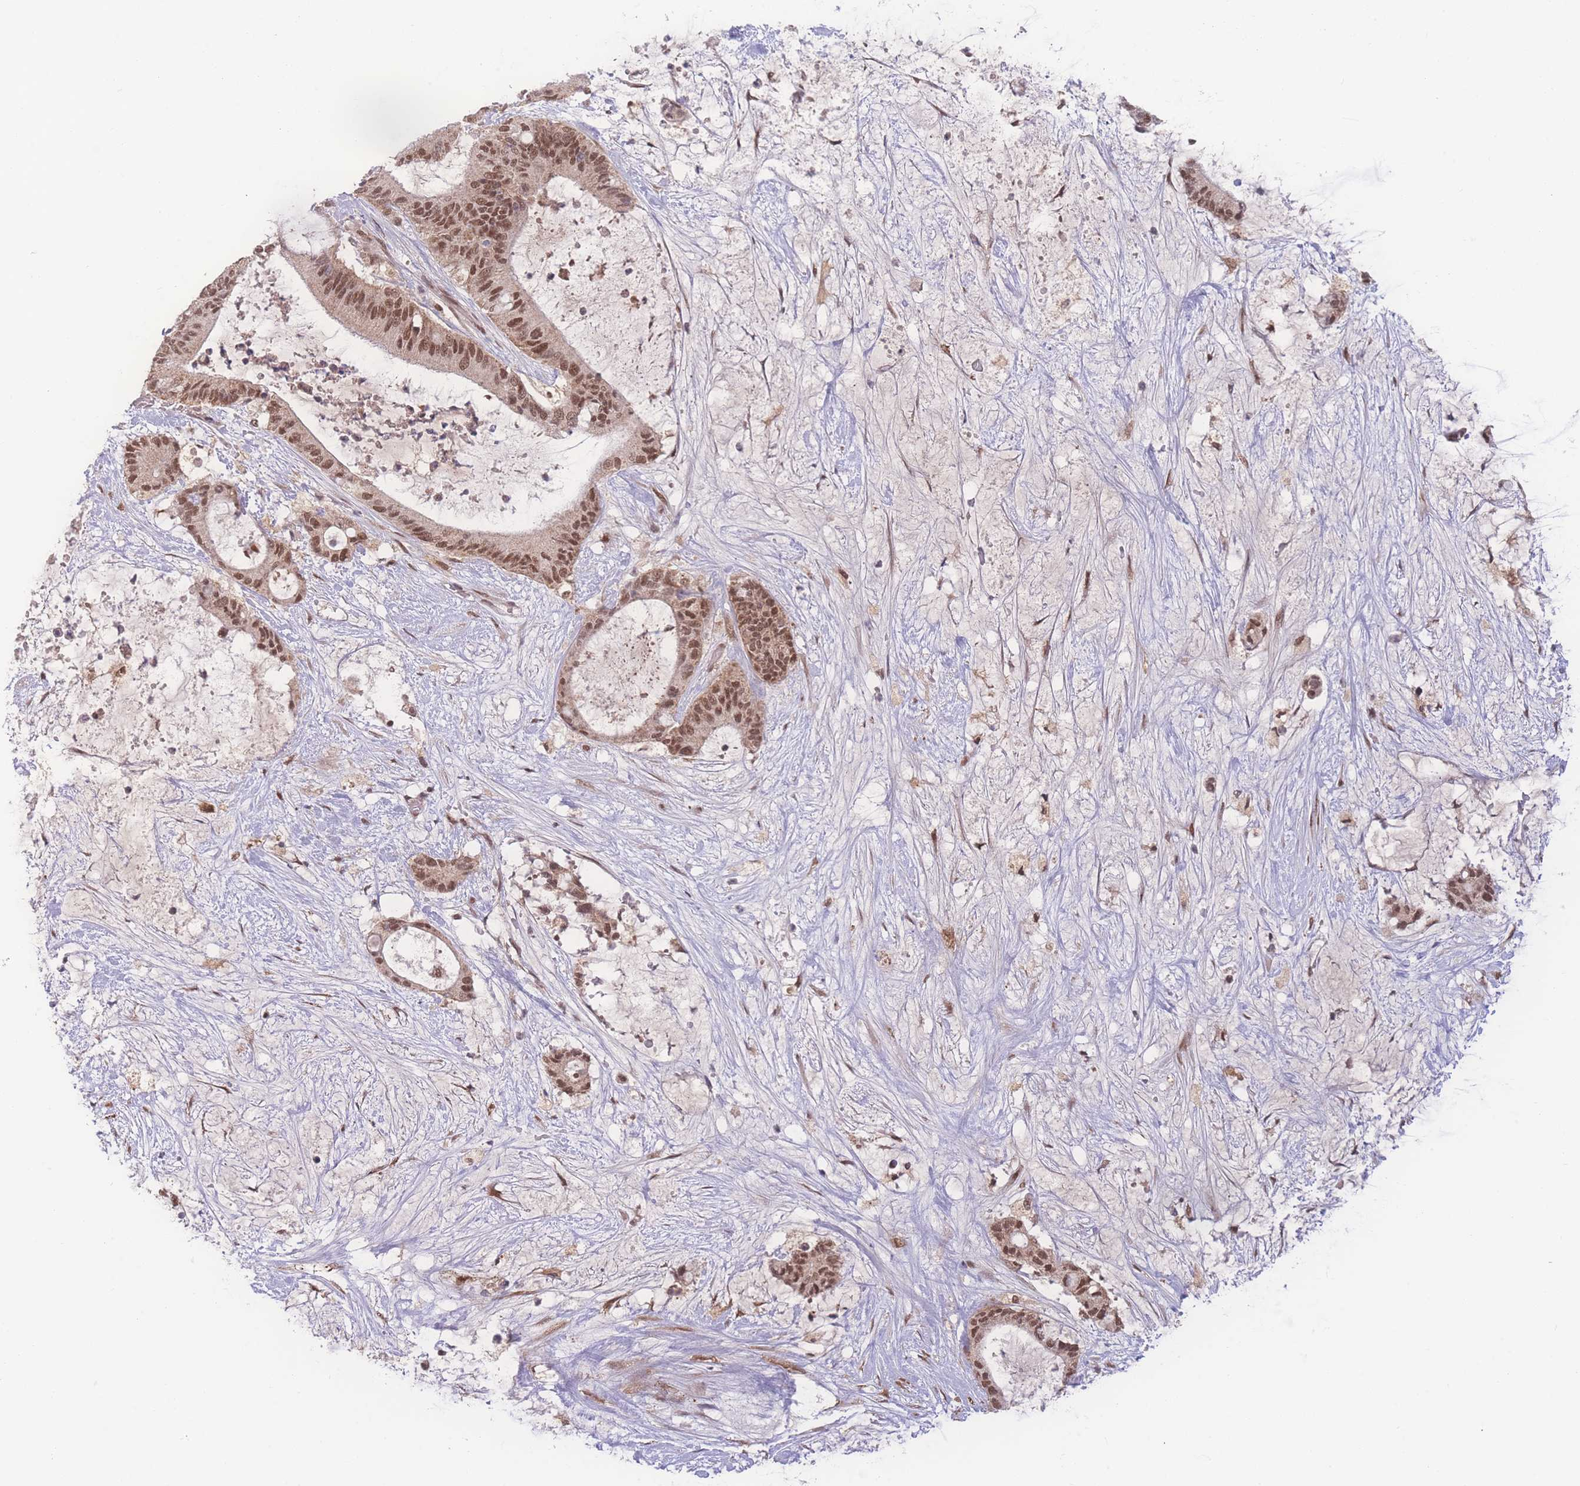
{"staining": {"intensity": "moderate", "quantity": ">75%", "location": "nuclear"}, "tissue": "liver cancer", "cell_type": "Tumor cells", "image_type": "cancer", "snomed": [{"axis": "morphology", "description": "Normal tissue, NOS"}, {"axis": "morphology", "description": "Cholangiocarcinoma"}, {"axis": "topography", "description": "Liver"}, {"axis": "topography", "description": "Peripheral nerve tissue"}], "caption": "Immunohistochemical staining of human liver cancer (cholangiocarcinoma) exhibits moderate nuclear protein staining in approximately >75% of tumor cells.", "gene": "RAVER1", "patient": {"sex": "female", "age": 73}}